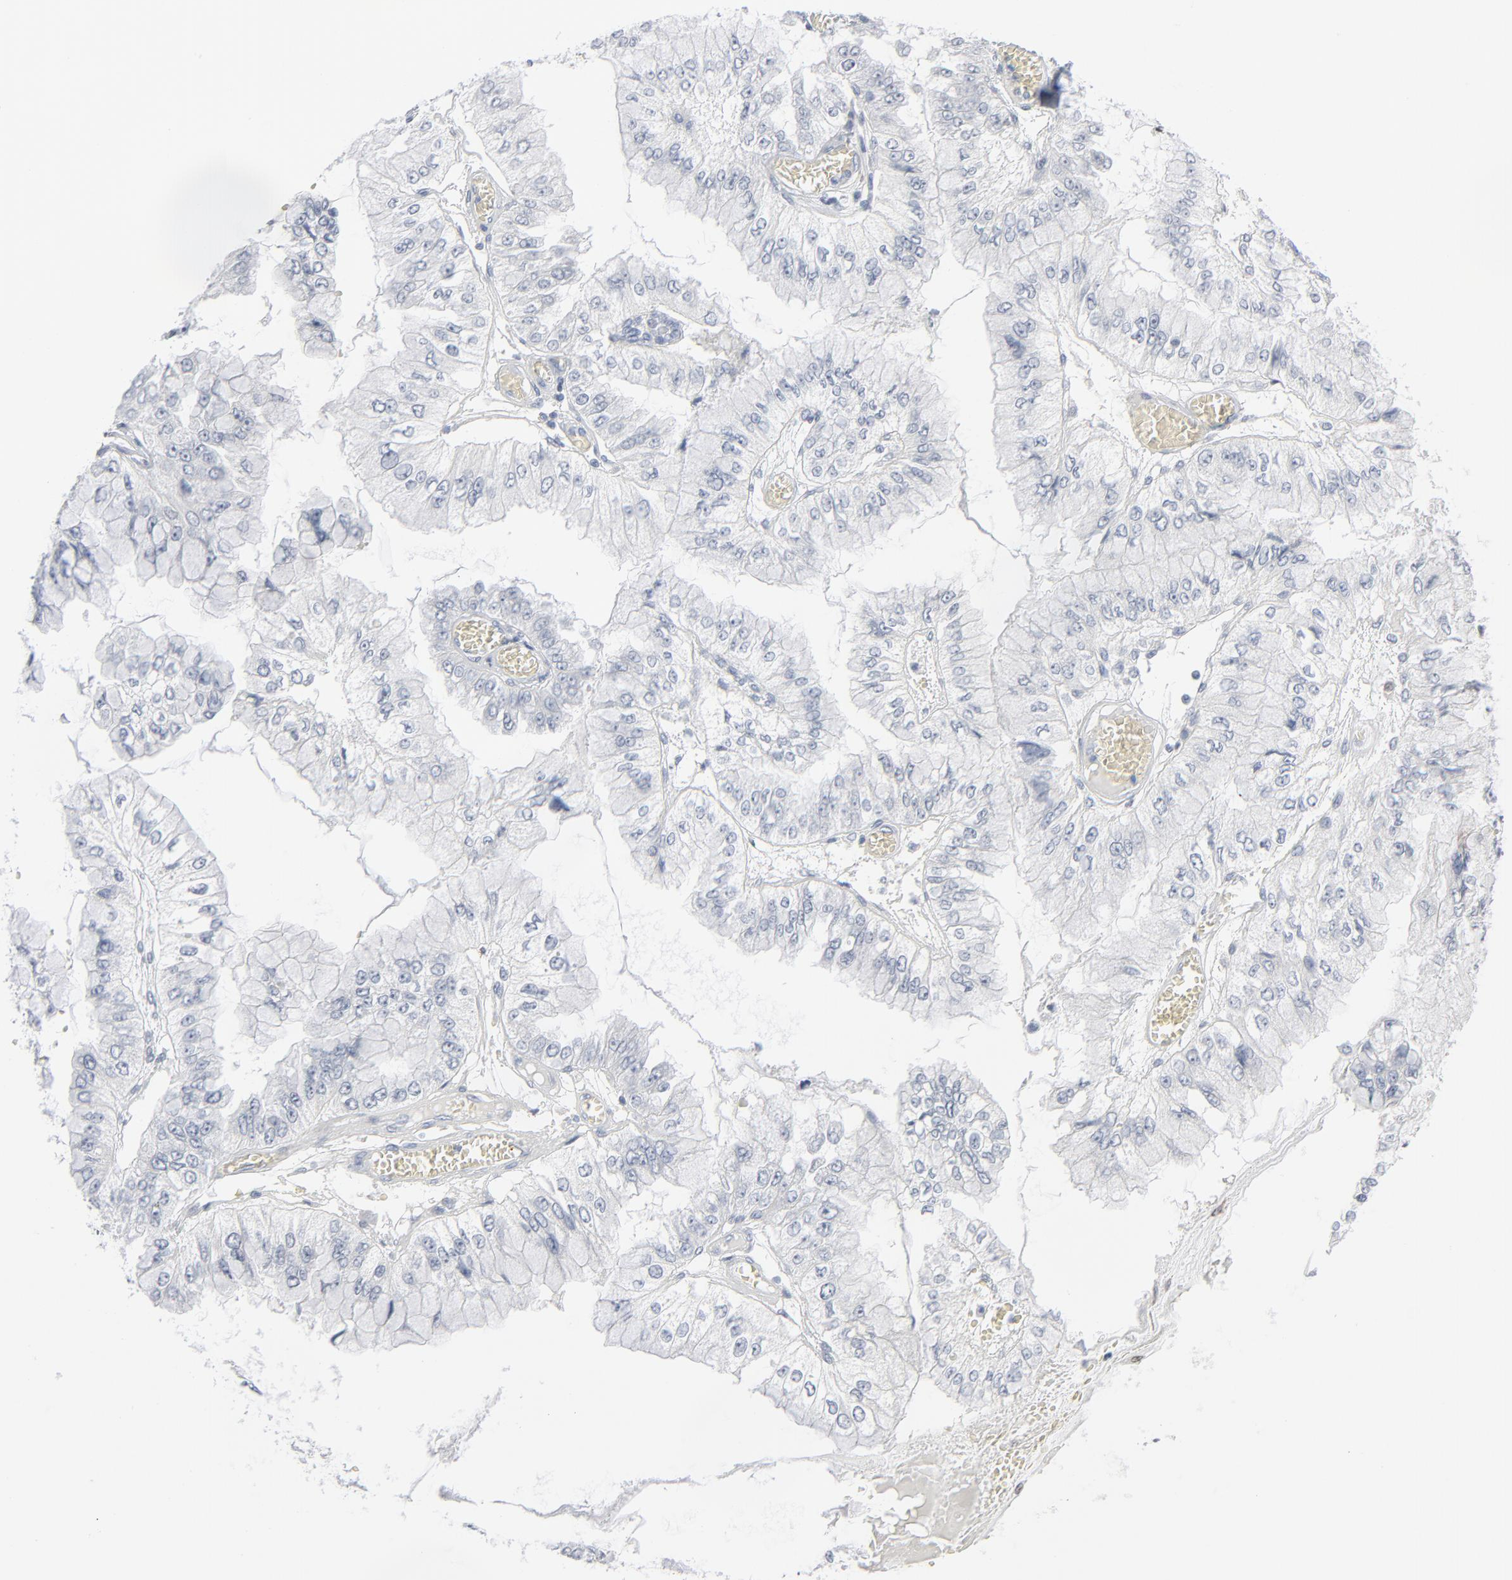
{"staining": {"intensity": "negative", "quantity": "none", "location": "none"}, "tissue": "liver cancer", "cell_type": "Tumor cells", "image_type": "cancer", "snomed": [{"axis": "morphology", "description": "Cholangiocarcinoma"}, {"axis": "topography", "description": "Liver"}], "caption": "Immunohistochemical staining of liver cancer (cholangiocarcinoma) demonstrates no significant expression in tumor cells. The staining was performed using DAB to visualize the protein expression in brown, while the nuclei were stained in blue with hematoxylin (Magnification: 20x).", "gene": "MITF", "patient": {"sex": "female", "age": 79}}